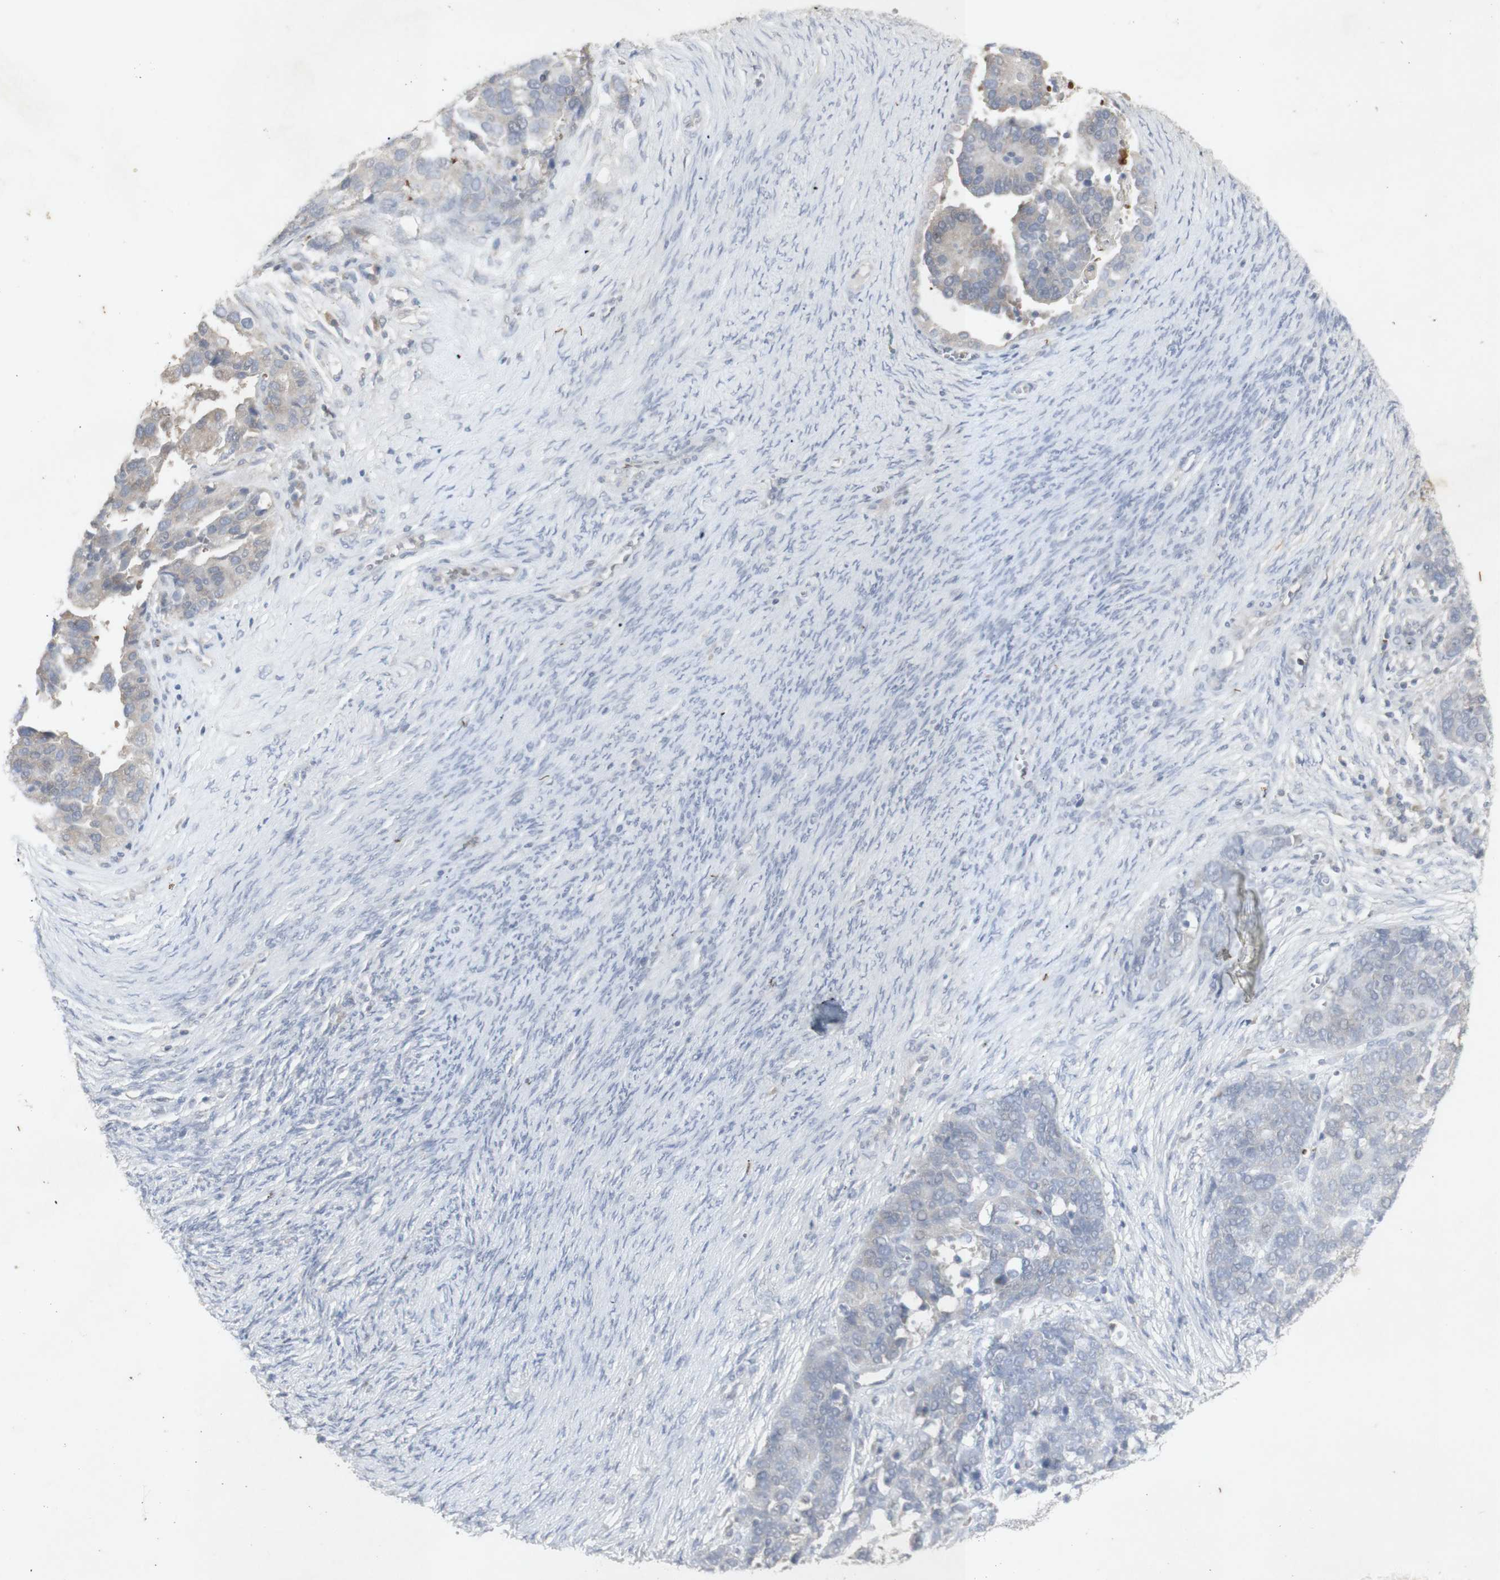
{"staining": {"intensity": "weak", "quantity": ">75%", "location": "cytoplasmic/membranous"}, "tissue": "ovarian cancer", "cell_type": "Tumor cells", "image_type": "cancer", "snomed": [{"axis": "morphology", "description": "Cystadenocarcinoma, serous, NOS"}, {"axis": "topography", "description": "Ovary"}], "caption": "A low amount of weak cytoplasmic/membranous expression is identified in about >75% of tumor cells in serous cystadenocarcinoma (ovarian) tissue.", "gene": "INS", "patient": {"sex": "female", "age": 44}}